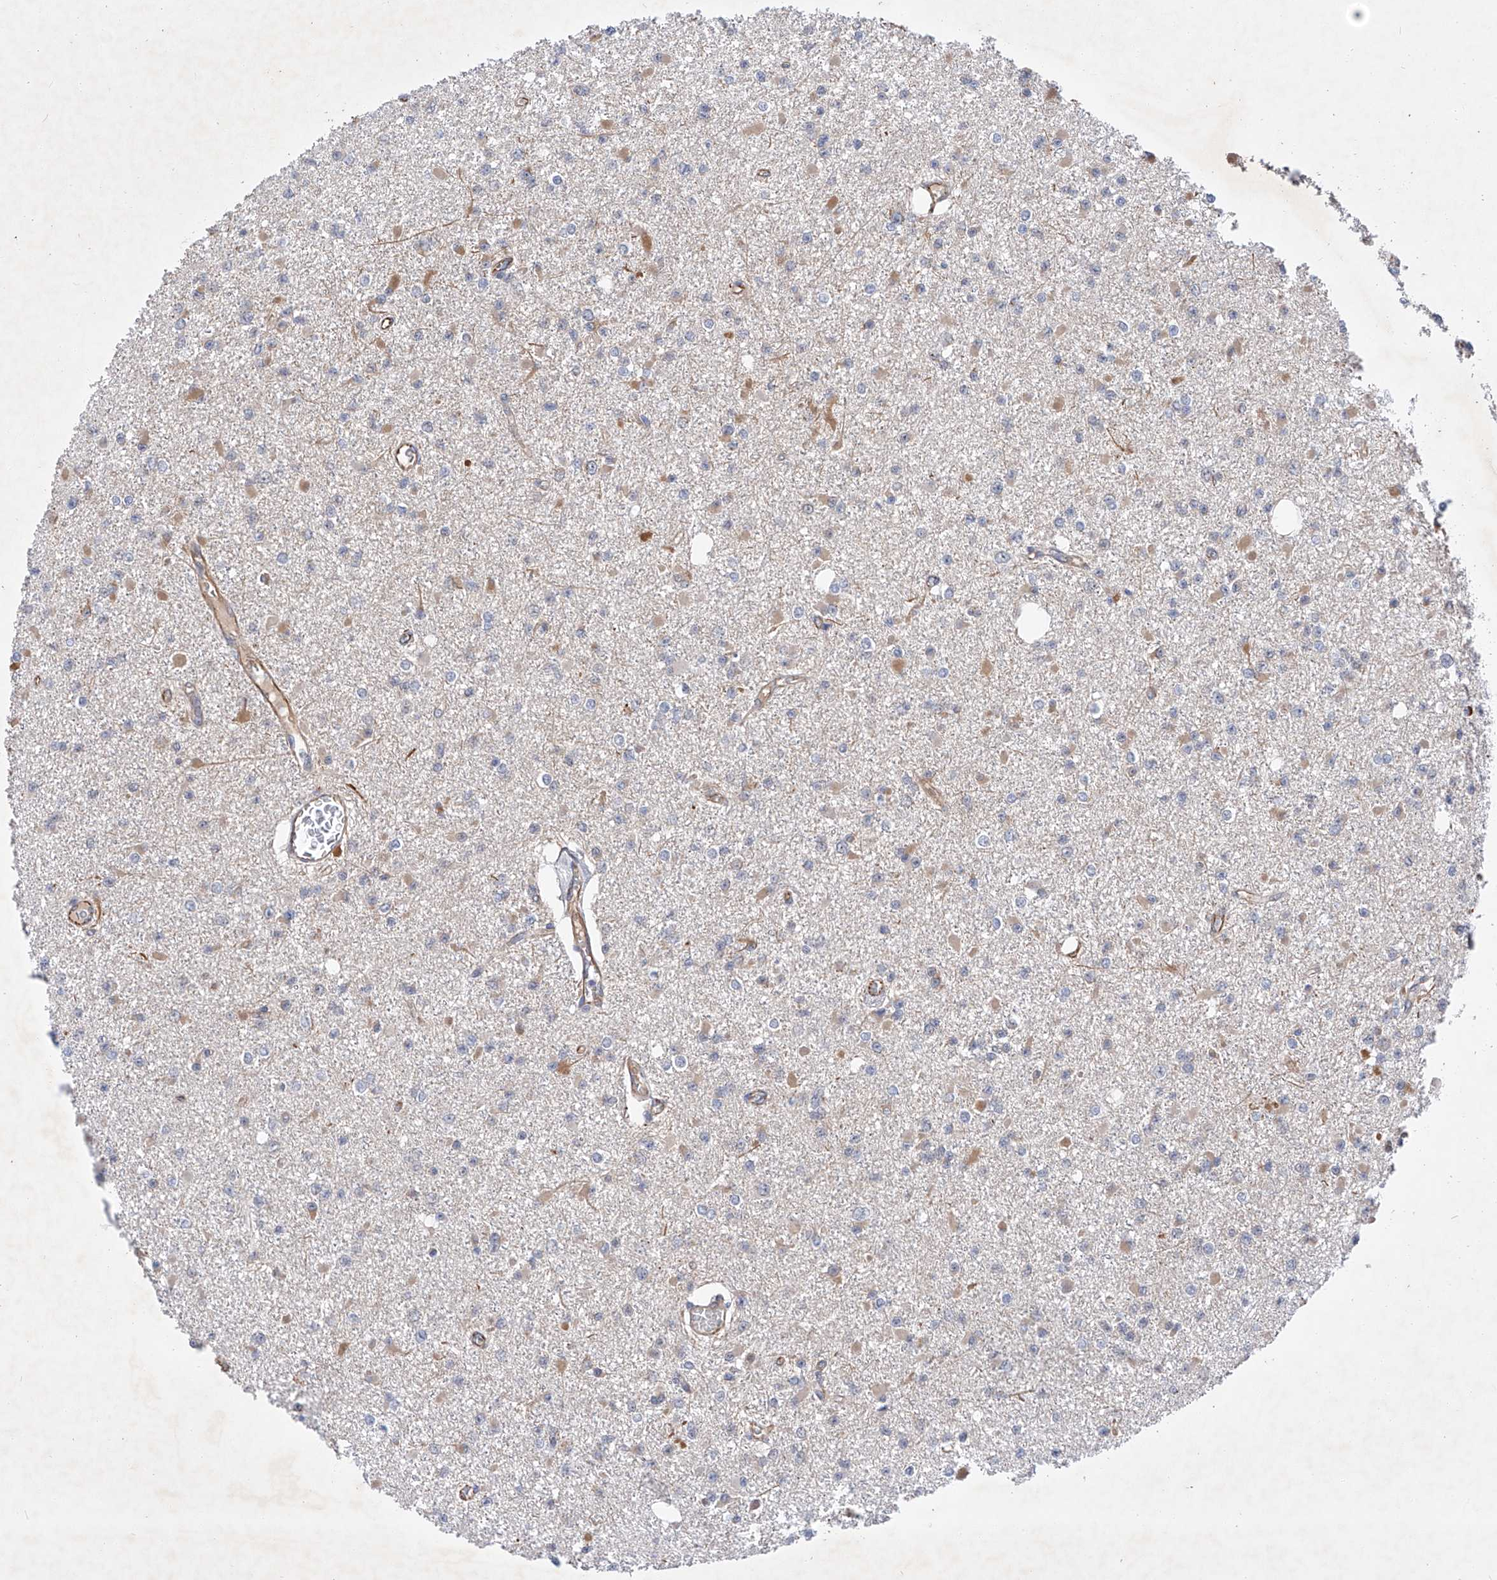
{"staining": {"intensity": "weak", "quantity": "<25%", "location": "cytoplasmic/membranous"}, "tissue": "glioma", "cell_type": "Tumor cells", "image_type": "cancer", "snomed": [{"axis": "morphology", "description": "Glioma, malignant, Low grade"}, {"axis": "topography", "description": "Brain"}], "caption": "This is a micrograph of immunohistochemistry staining of glioma, which shows no staining in tumor cells. (IHC, brightfield microscopy, high magnification).", "gene": "AMD1", "patient": {"sex": "female", "age": 22}}